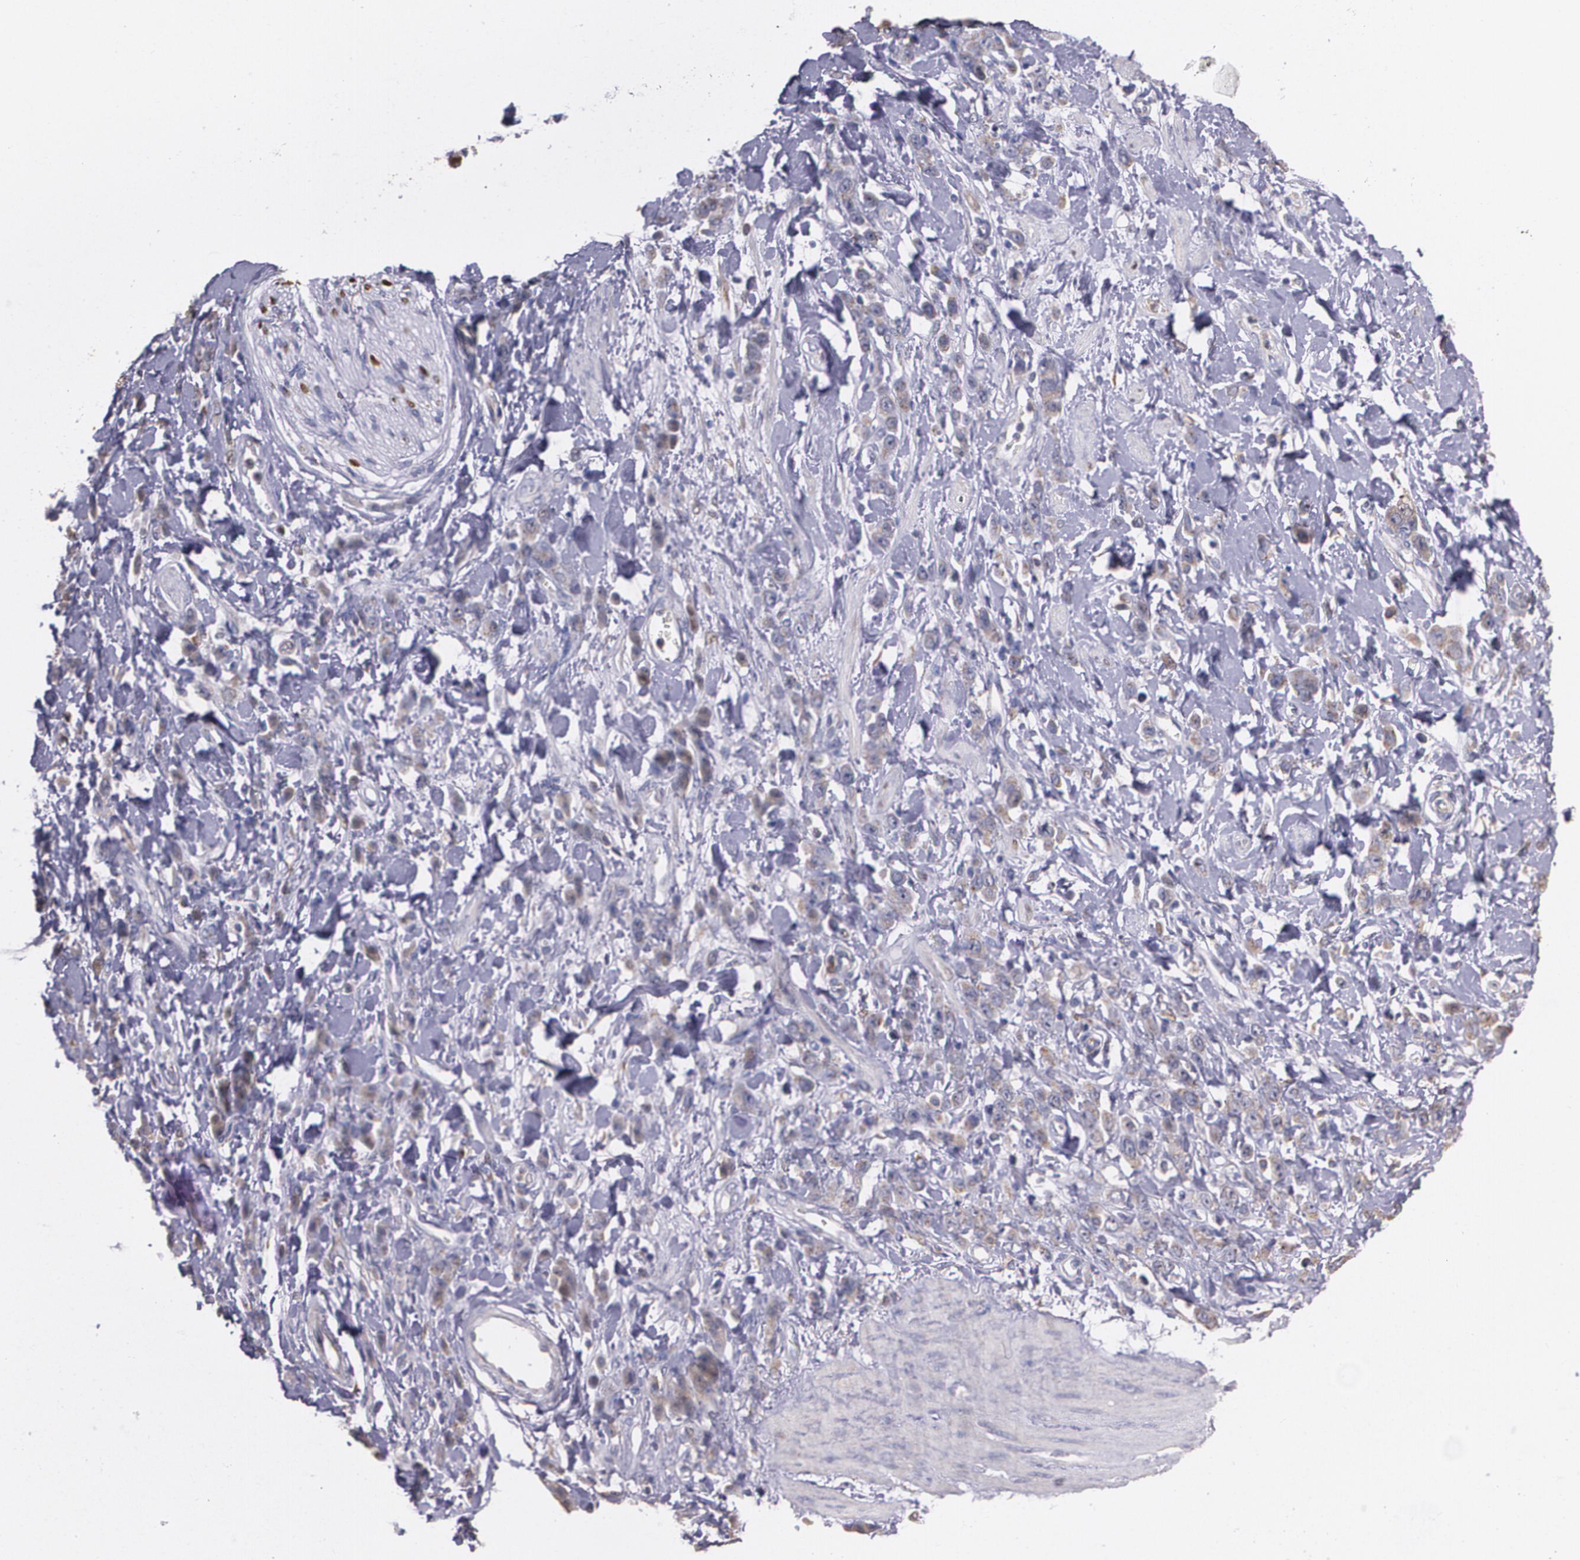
{"staining": {"intensity": "weak", "quantity": ">75%", "location": "cytoplasmic/membranous"}, "tissue": "stomach cancer", "cell_type": "Tumor cells", "image_type": "cancer", "snomed": [{"axis": "morphology", "description": "Normal tissue, NOS"}, {"axis": "morphology", "description": "Adenocarcinoma, NOS"}, {"axis": "topography", "description": "Stomach"}], "caption": "An image of stomach cancer (adenocarcinoma) stained for a protein exhibits weak cytoplasmic/membranous brown staining in tumor cells.", "gene": "ATF3", "patient": {"sex": "male", "age": 82}}